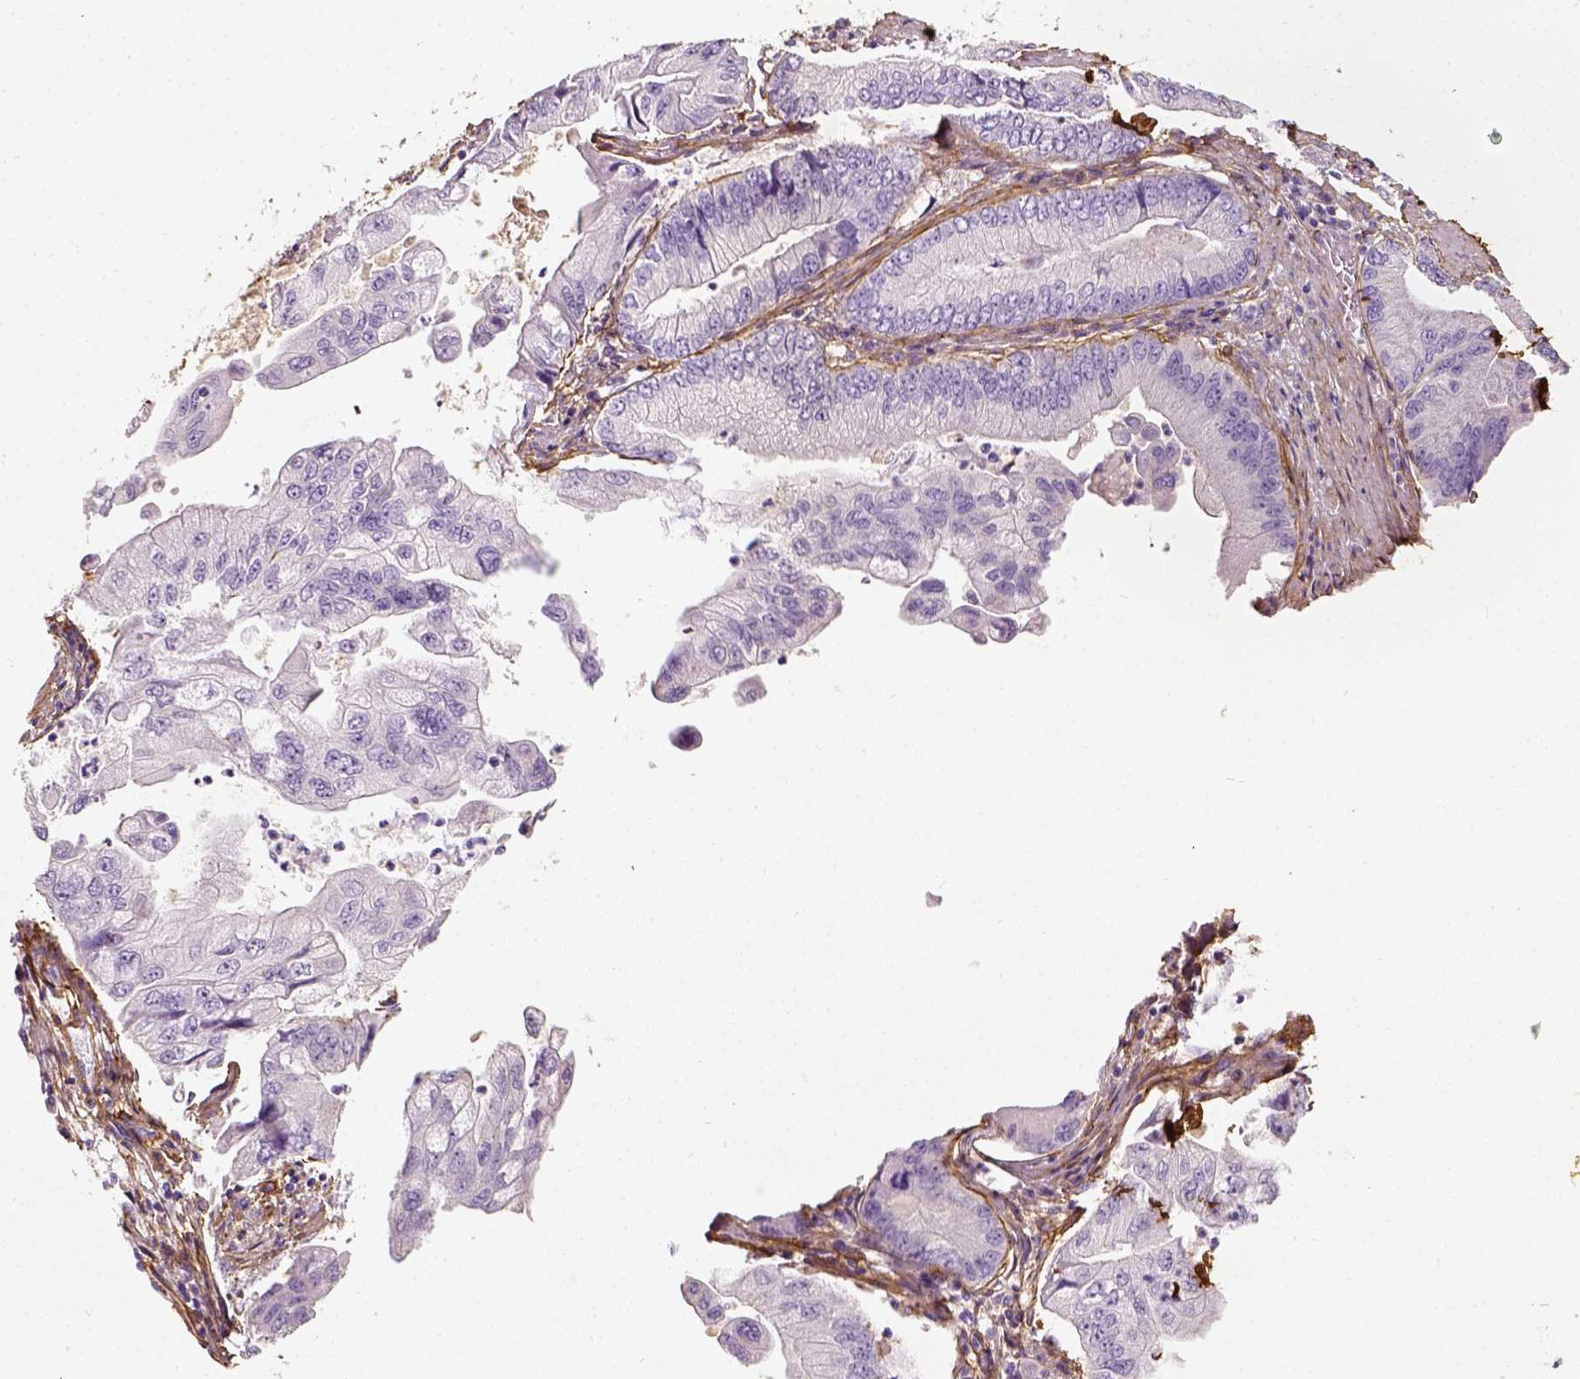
{"staining": {"intensity": "negative", "quantity": "none", "location": "none"}, "tissue": "stomach cancer", "cell_type": "Tumor cells", "image_type": "cancer", "snomed": [{"axis": "morphology", "description": "Adenocarcinoma, NOS"}, {"axis": "topography", "description": "Pancreas"}, {"axis": "topography", "description": "Stomach, upper"}], "caption": "Tumor cells are negative for protein expression in human stomach cancer (adenocarcinoma).", "gene": "COL6A2", "patient": {"sex": "male", "age": 77}}